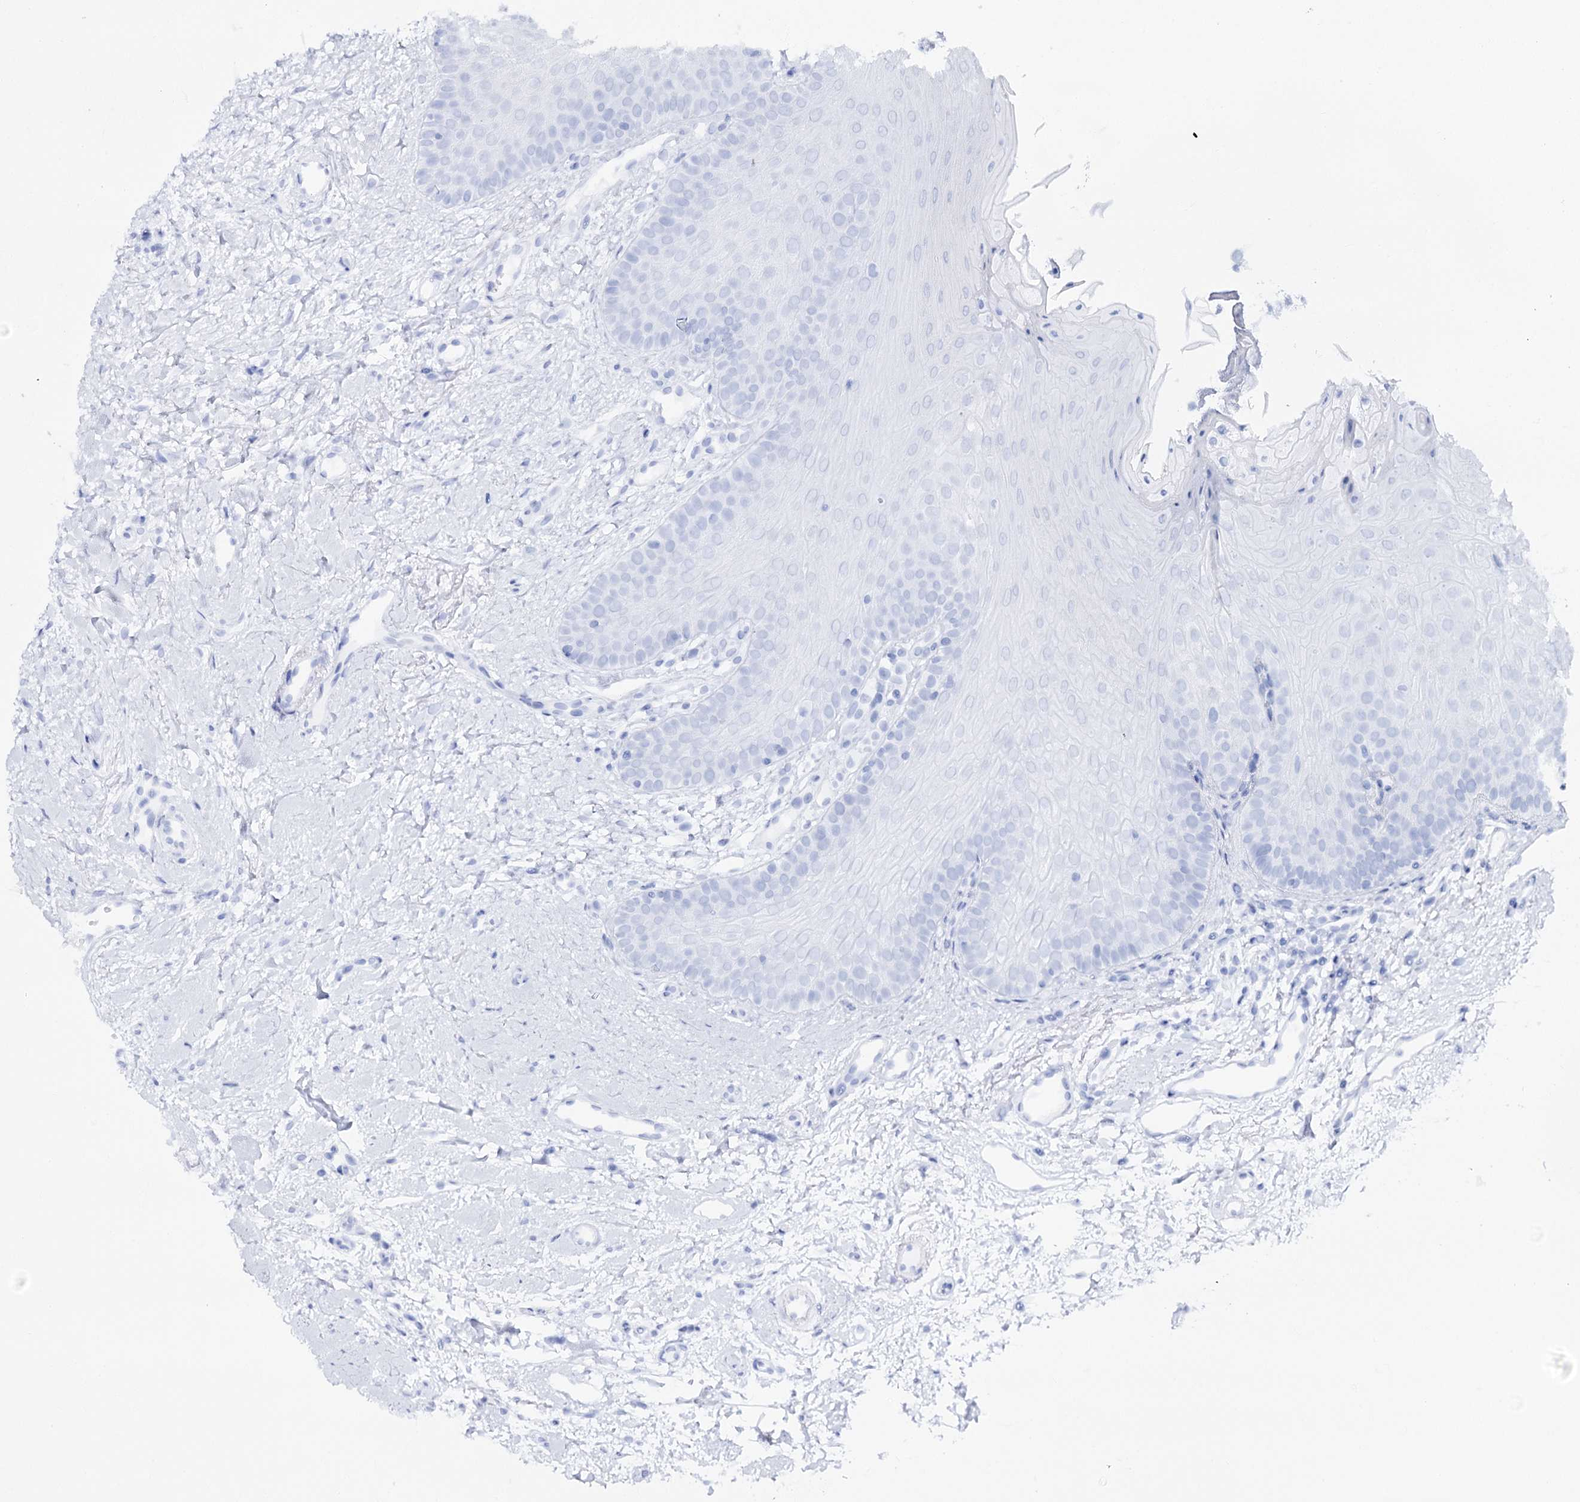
{"staining": {"intensity": "negative", "quantity": "none", "location": "none"}, "tissue": "oral mucosa", "cell_type": "Squamous epithelial cells", "image_type": "normal", "snomed": [{"axis": "morphology", "description": "Normal tissue, NOS"}, {"axis": "topography", "description": "Oral tissue"}], "caption": "An image of oral mucosa stained for a protein demonstrates no brown staining in squamous epithelial cells.", "gene": "C11orf80", "patient": {"sex": "female", "age": 68}}